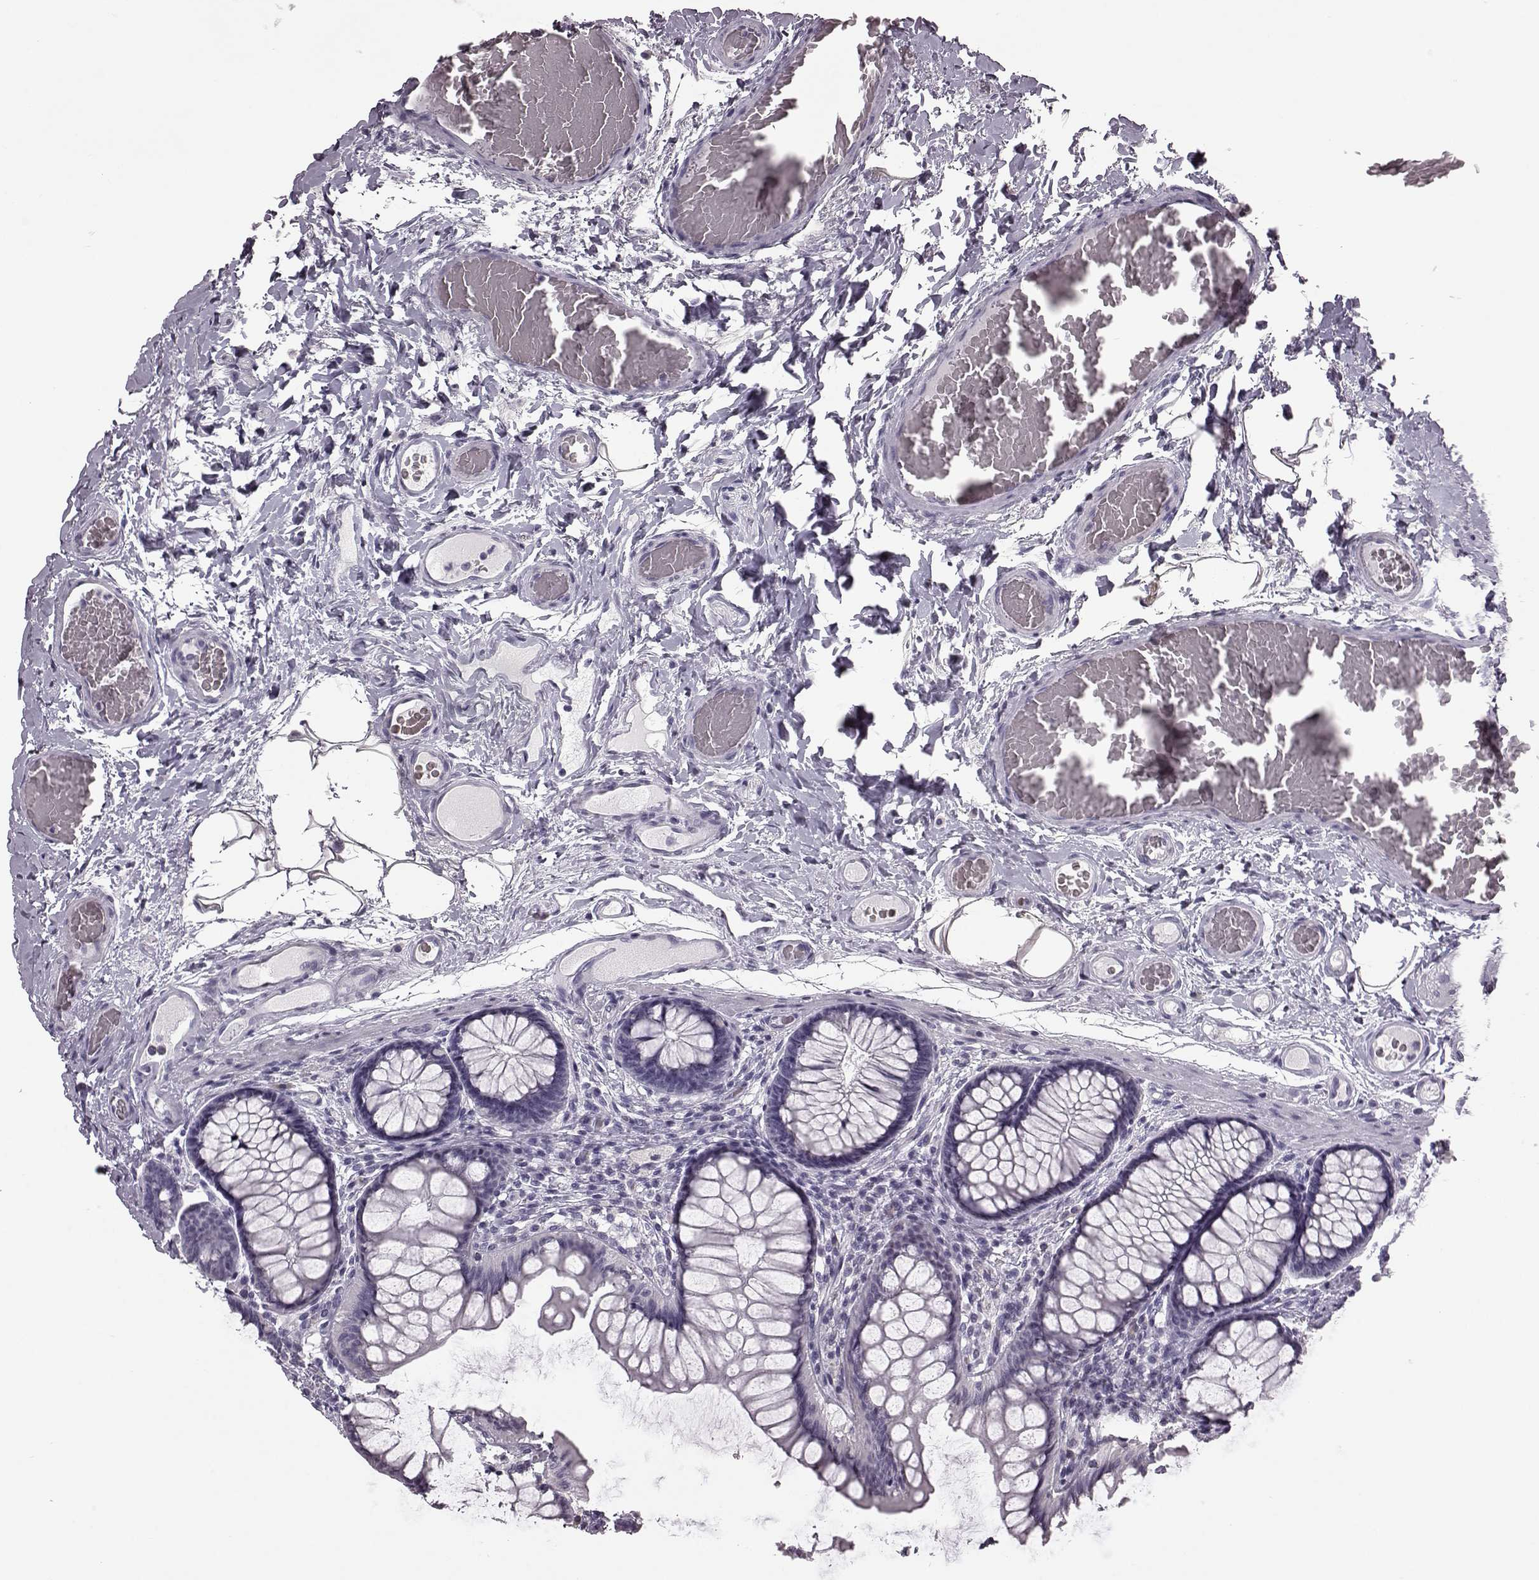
{"staining": {"intensity": "negative", "quantity": "none", "location": "none"}, "tissue": "colon", "cell_type": "Endothelial cells", "image_type": "normal", "snomed": [{"axis": "morphology", "description": "Normal tissue, NOS"}, {"axis": "topography", "description": "Colon"}], "caption": "The histopathology image exhibits no staining of endothelial cells in benign colon. (Brightfield microscopy of DAB (3,3'-diaminobenzidine) IHC at high magnification).", "gene": "JSRP1", "patient": {"sex": "female", "age": 65}}